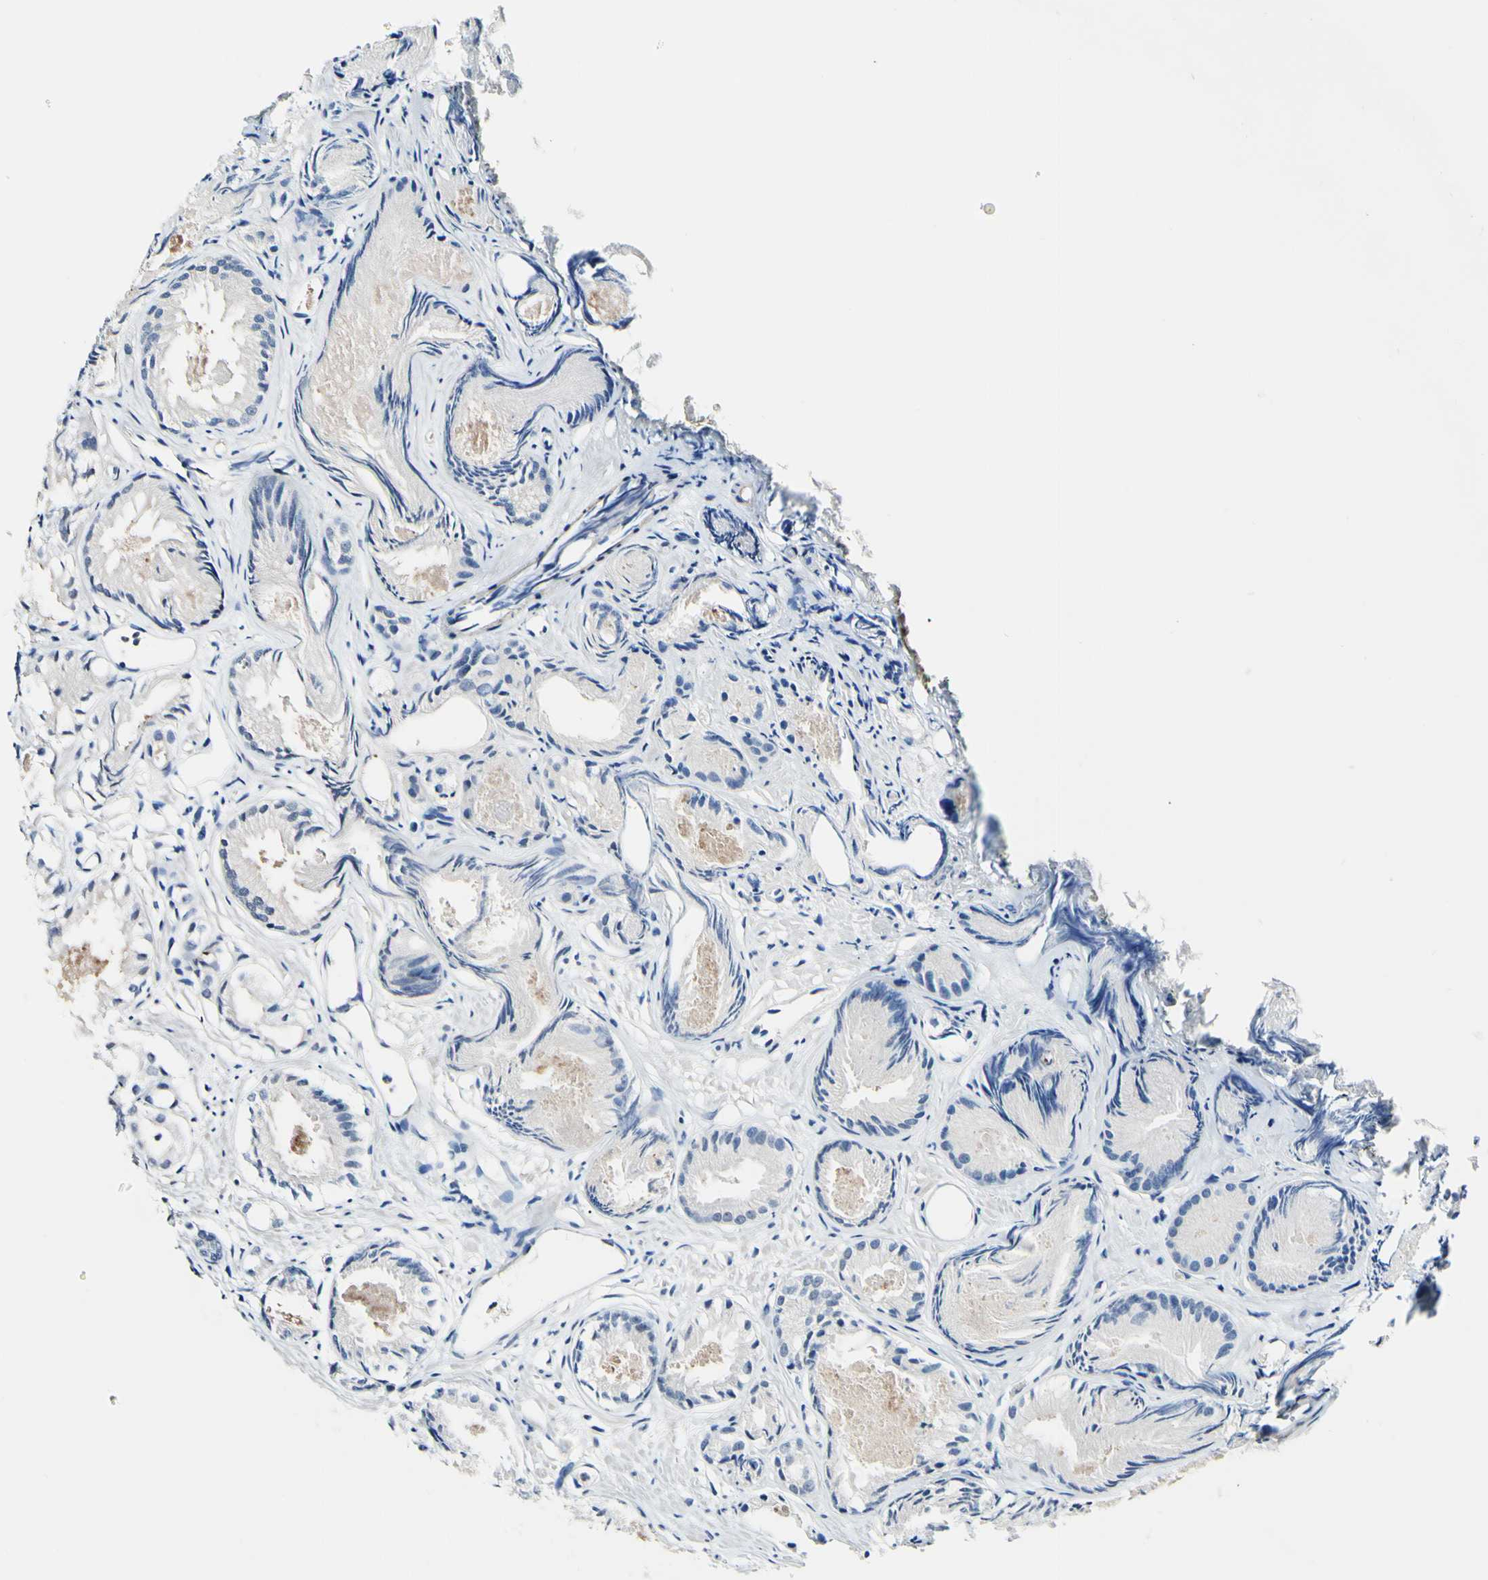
{"staining": {"intensity": "negative", "quantity": "none", "location": "none"}, "tissue": "prostate cancer", "cell_type": "Tumor cells", "image_type": "cancer", "snomed": [{"axis": "morphology", "description": "Adenocarcinoma, Low grade"}, {"axis": "topography", "description": "Prostate"}], "caption": "Adenocarcinoma (low-grade) (prostate) was stained to show a protein in brown. There is no significant staining in tumor cells. (DAB IHC visualized using brightfield microscopy, high magnification).", "gene": "PSMD10", "patient": {"sex": "male", "age": 72}}